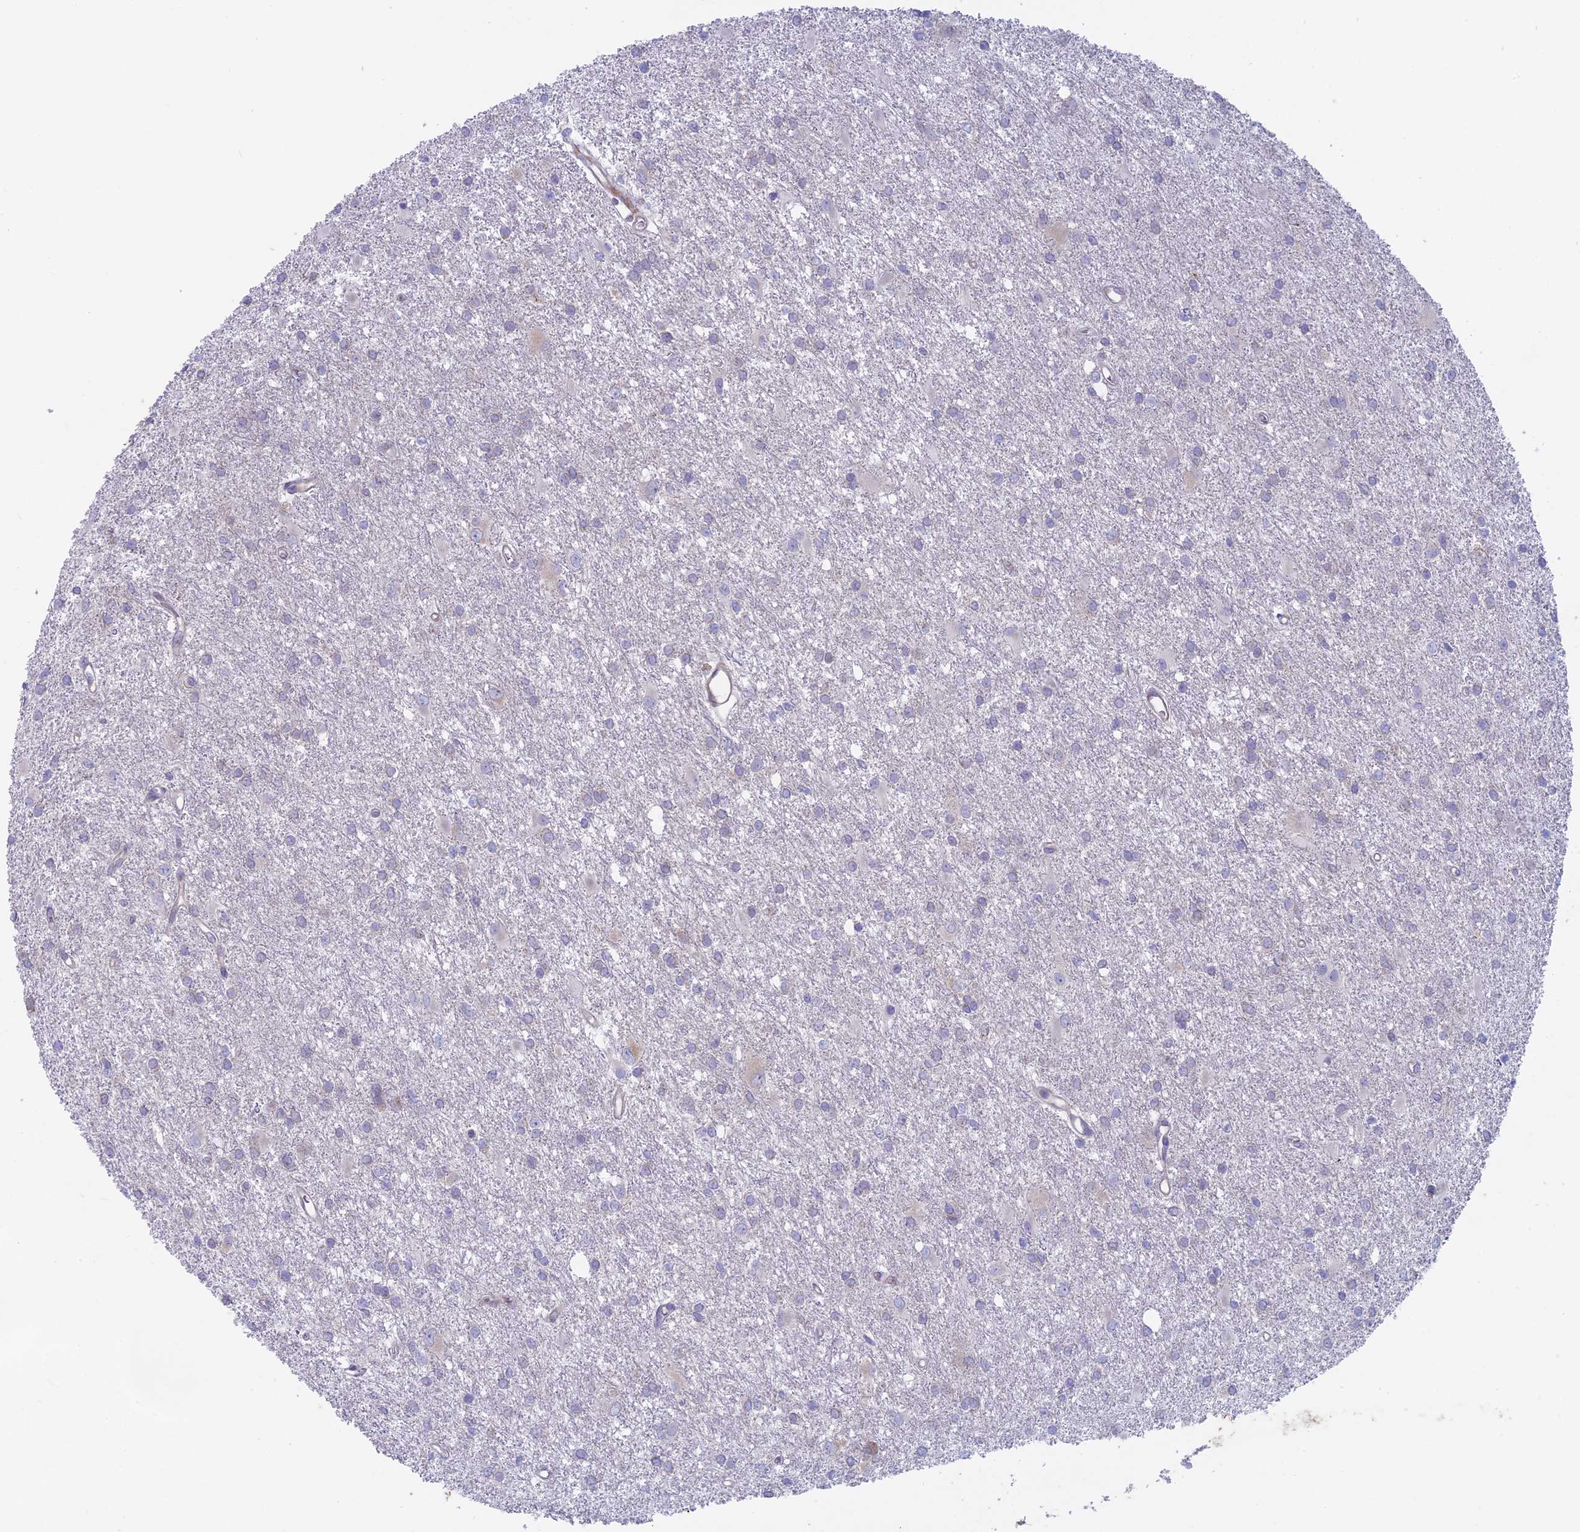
{"staining": {"intensity": "negative", "quantity": "none", "location": "none"}, "tissue": "glioma", "cell_type": "Tumor cells", "image_type": "cancer", "snomed": [{"axis": "morphology", "description": "Glioma, malignant, High grade"}, {"axis": "topography", "description": "Brain"}], "caption": "Tumor cells show no significant staining in glioma.", "gene": "MYO5B", "patient": {"sex": "female", "age": 50}}